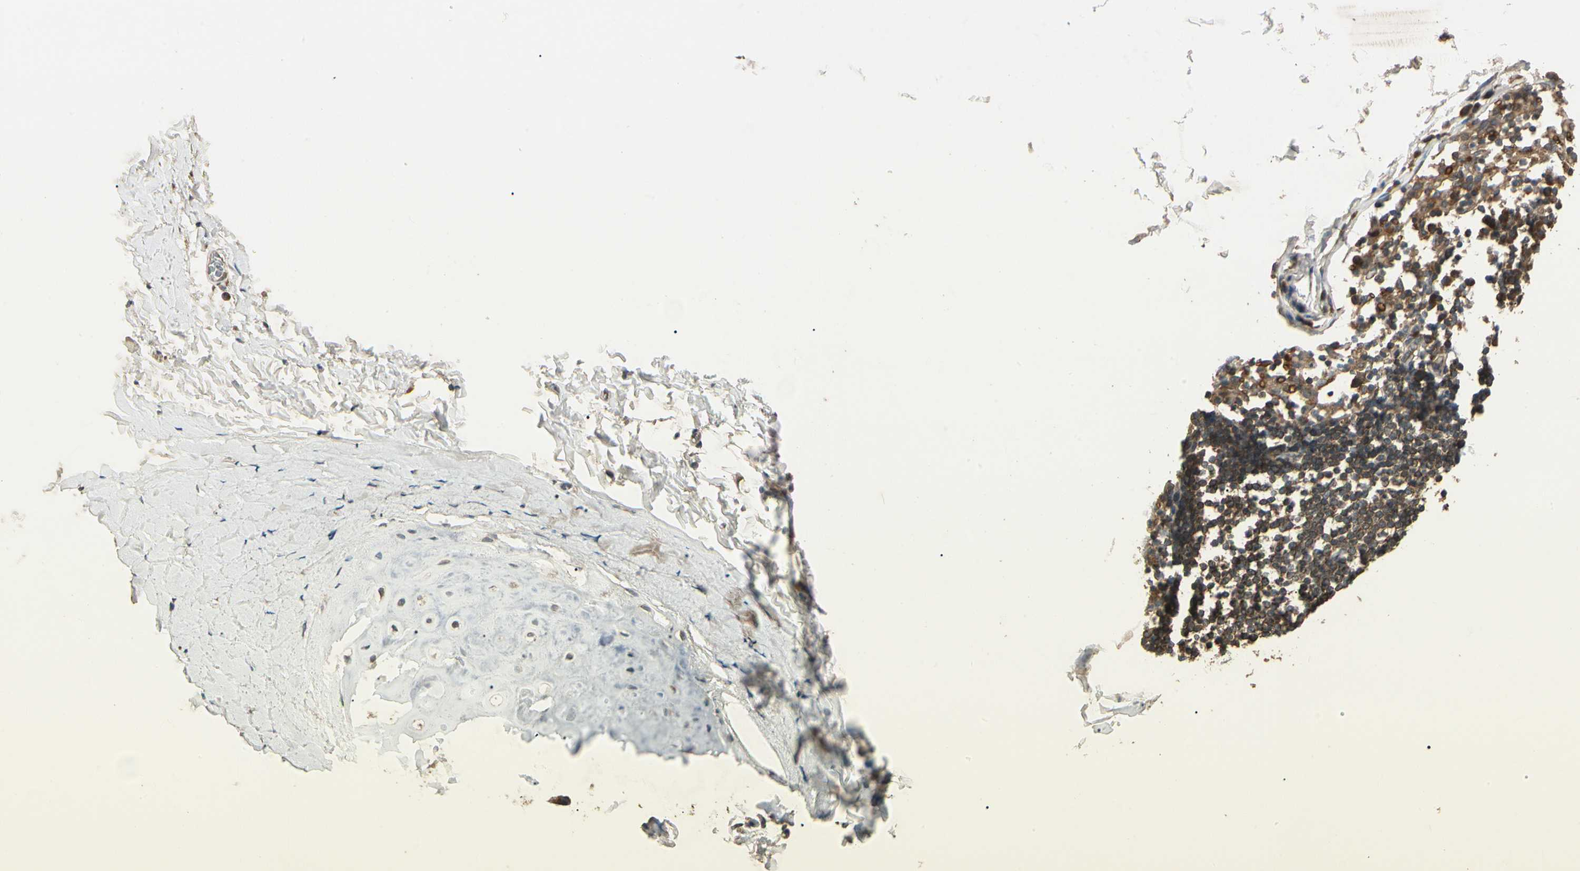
{"staining": {"intensity": "weak", "quantity": "25%-75%", "location": "cytoplasmic/membranous"}, "tissue": "adipose tissue", "cell_type": "Adipocytes", "image_type": "normal", "snomed": [{"axis": "morphology", "description": "Normal tissue, NOS"}, {"axis": "topography", "description": "Cartilage tissue"}, {"axis": "topography", "description": "Bronchus"}], "caption": "An IHC photomicrograph of unremarkable tissue is shown. Protein staining in brown shows weak cytoplasmic/membranous positivity in adipose tissue within adipocytes.", "gene": "CCT7", "patient": {"sex": "female", "age": 73}}